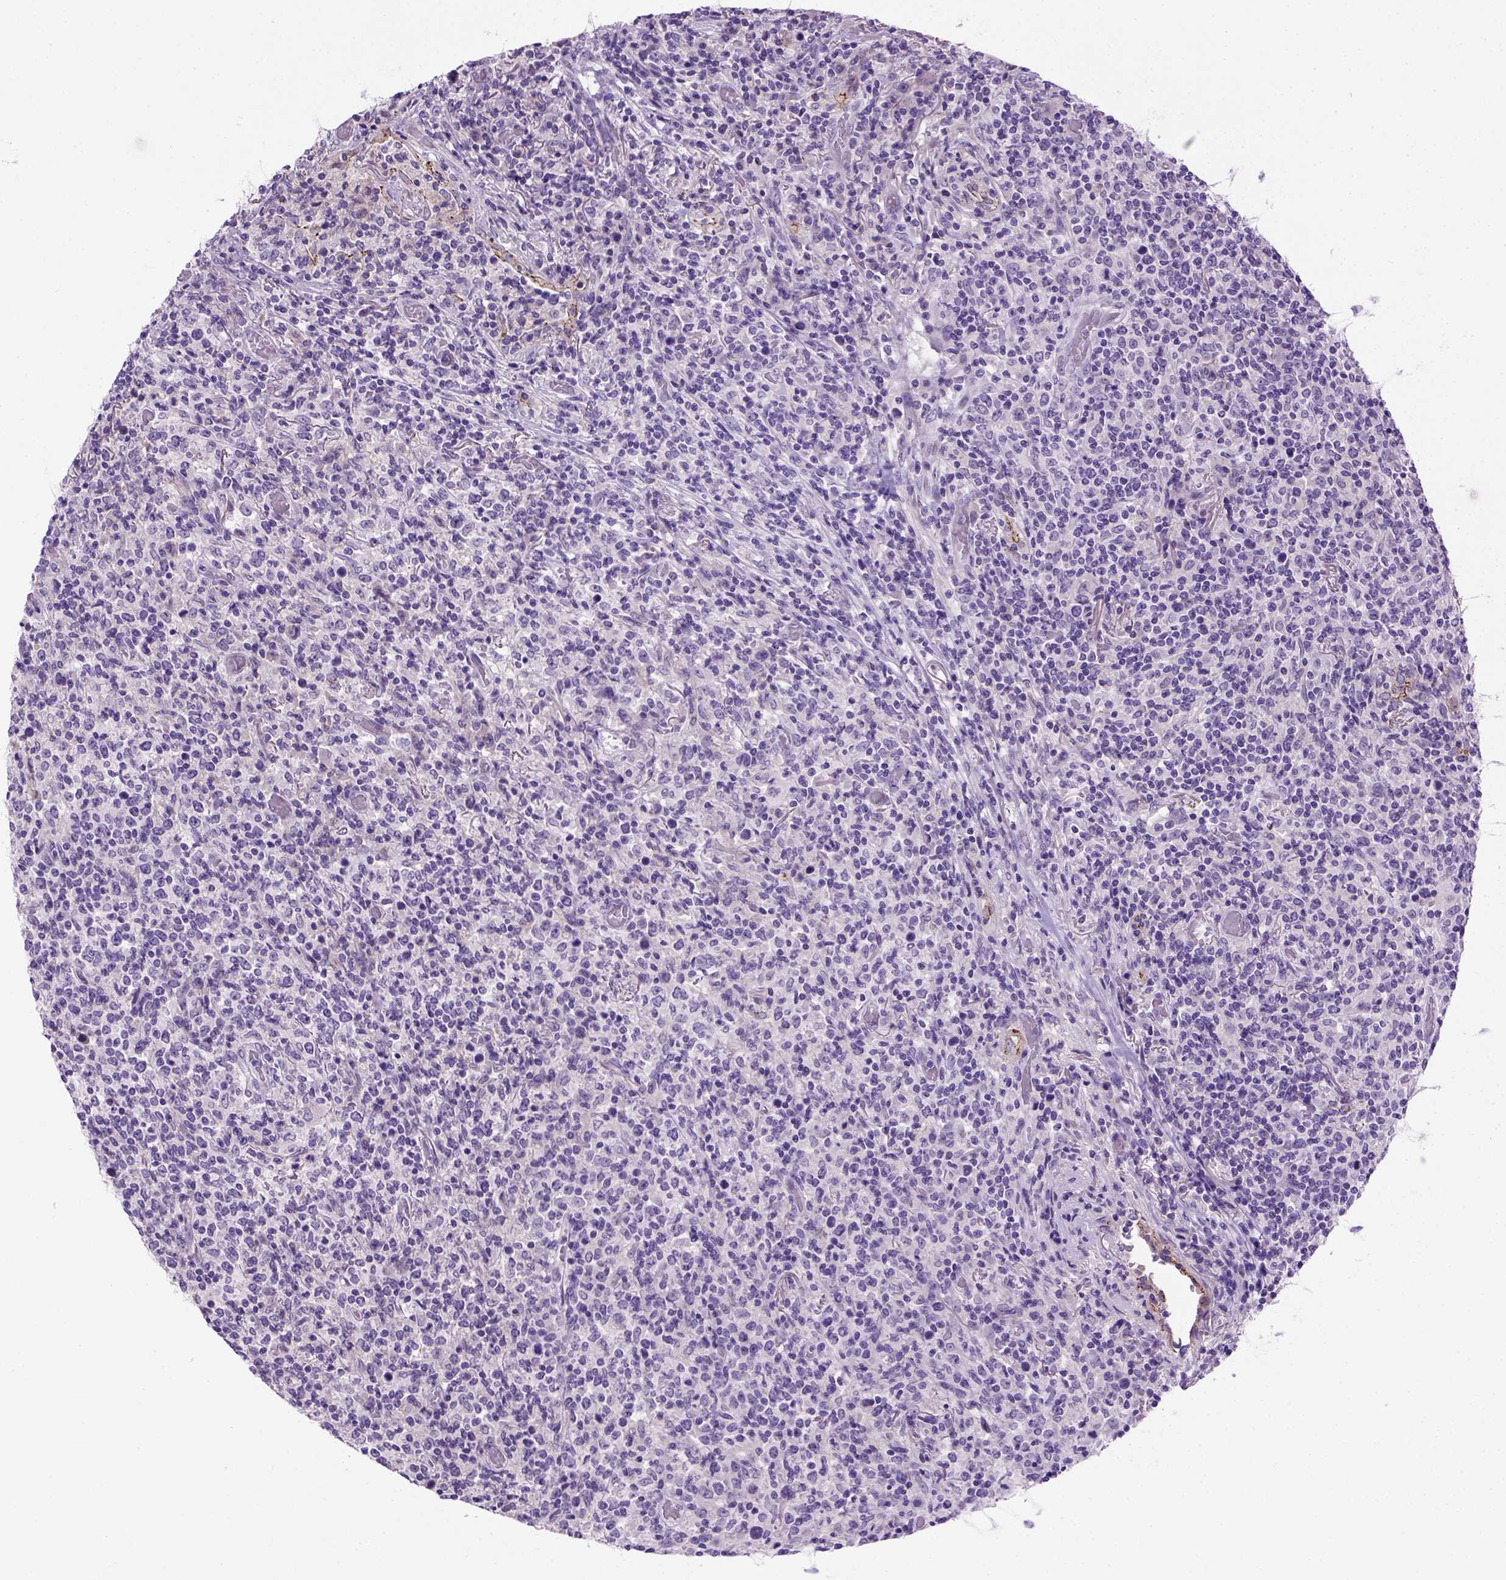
{"staining": {"intensity": "negative", "quantity": "none", "location": "none"}, "tissue": "lymphoma", "cell_type": "Tumor cells", "image_type": "cancer", "snomed": [{"axis": "morphology", "description": "Malignant lymphoma, non-Hodgkin's type, High grade"}, {"axis": "topography", "description": "Lung"}], "caption": "DAB (3,3'-diaminobenzidine) immunohistochemical staining of high-grade malignant lymphoma, non-Hodgkin's type demonstrates no significant staining in tumor cells. (Stains: DAB (3,3'-diaminobenzidine) immunohistochemistry (IHC) with hematoxylin counter stain, Microscopy: brightfield microscopy at high magnification).", "gene": "CDH1", "patient": {"sex": "male", "age": 79}}